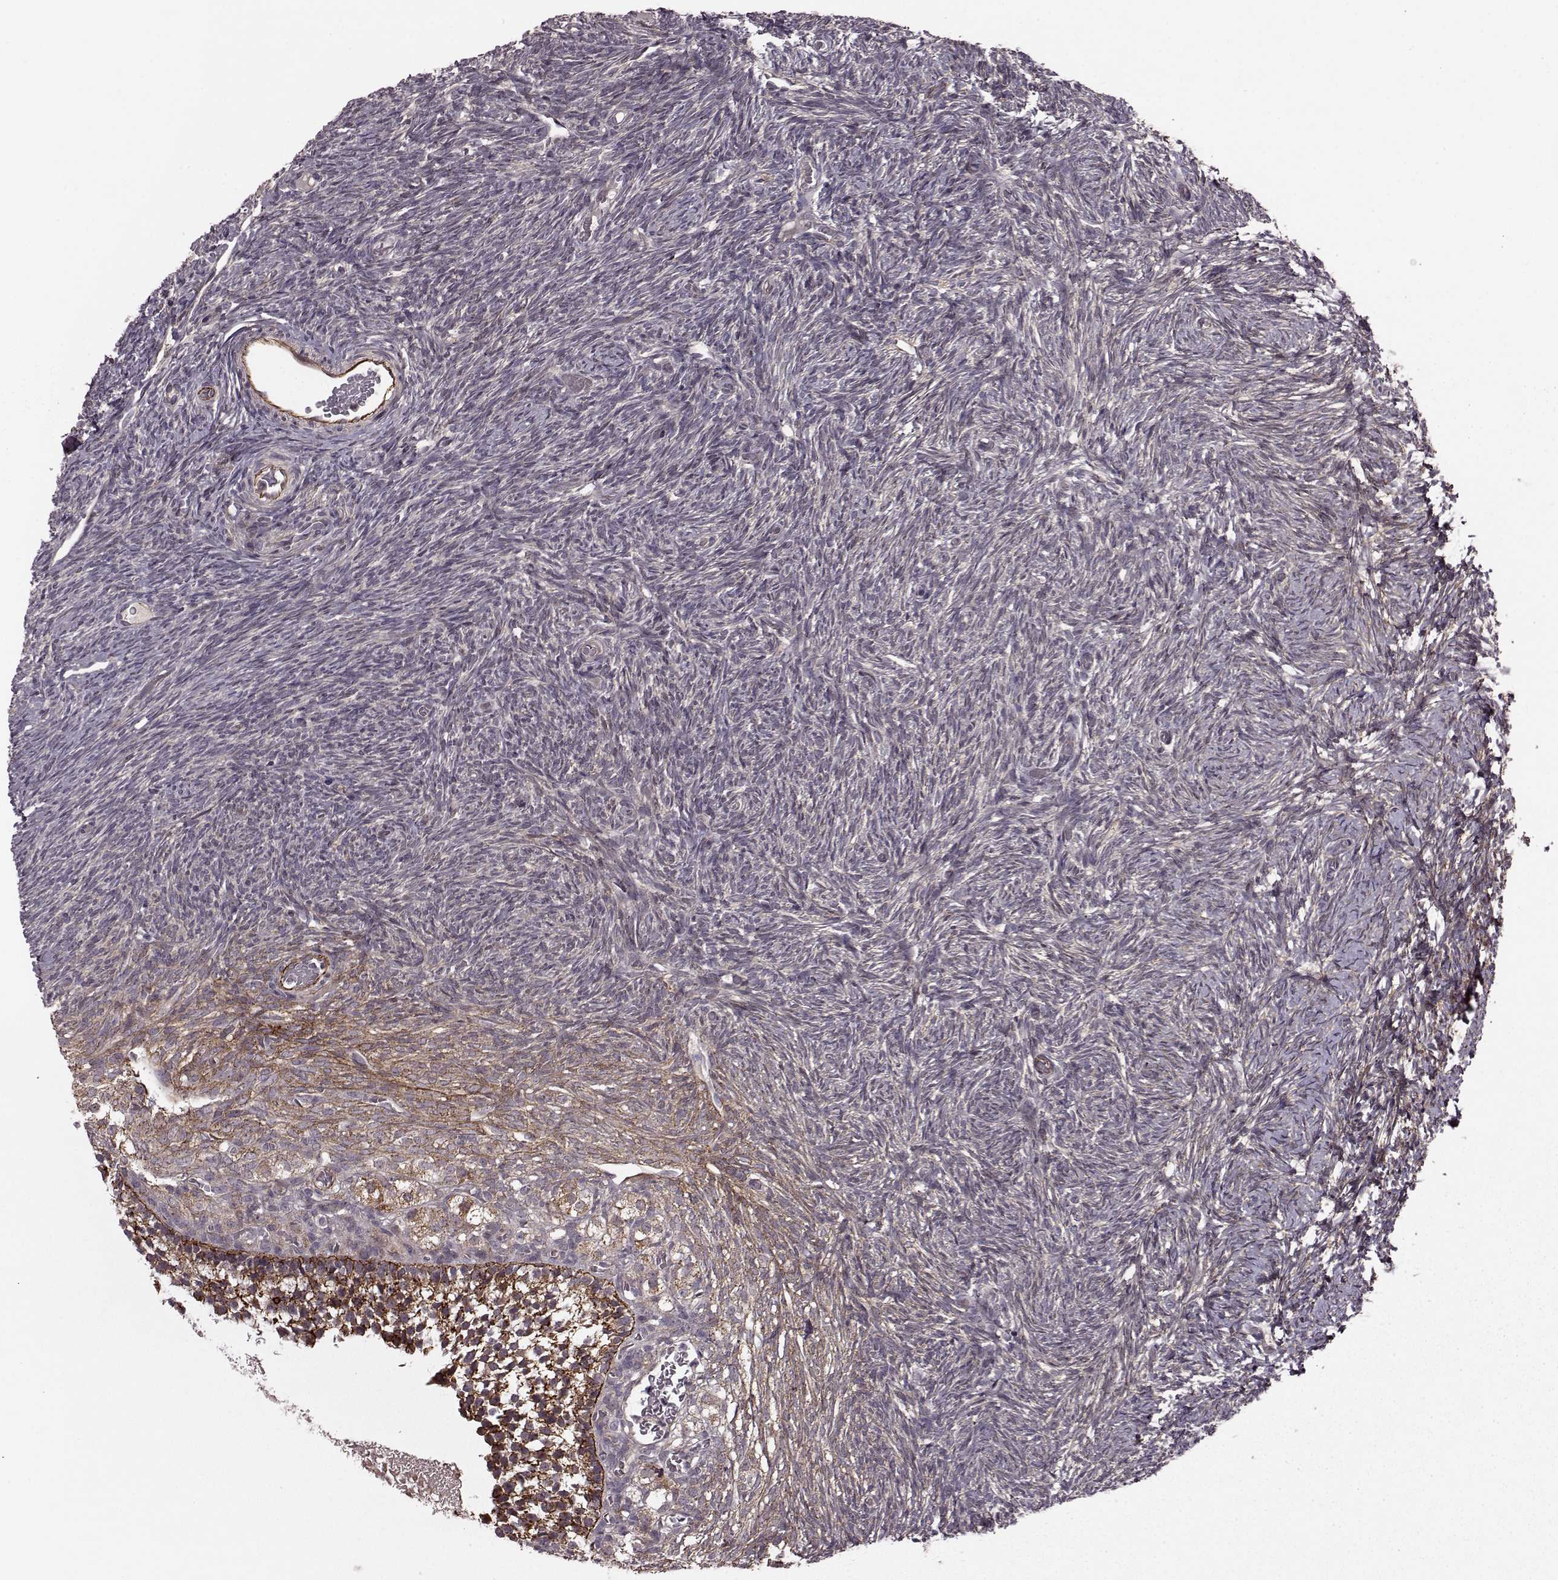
{"staining": {"intensity": "strong", "quantity": "25%-75%", "location": "cytoplasmic/membranous"}, "tissue": "ovary", "cell_type": "Follicle cells", "image_type": "normal", "snomed": [{"axis": "morphology", "description": "Normal tissue, NOS"}, {"axis": "topography", "description": "Ovary"}], "caption": "Ovary stained with a brown dye shows strong cytoplasmic/membranous positive expression in about 25%-75% of follicle cells.", "gene": "SYNPO", "patient": {"sex": "female", "age": 39}}